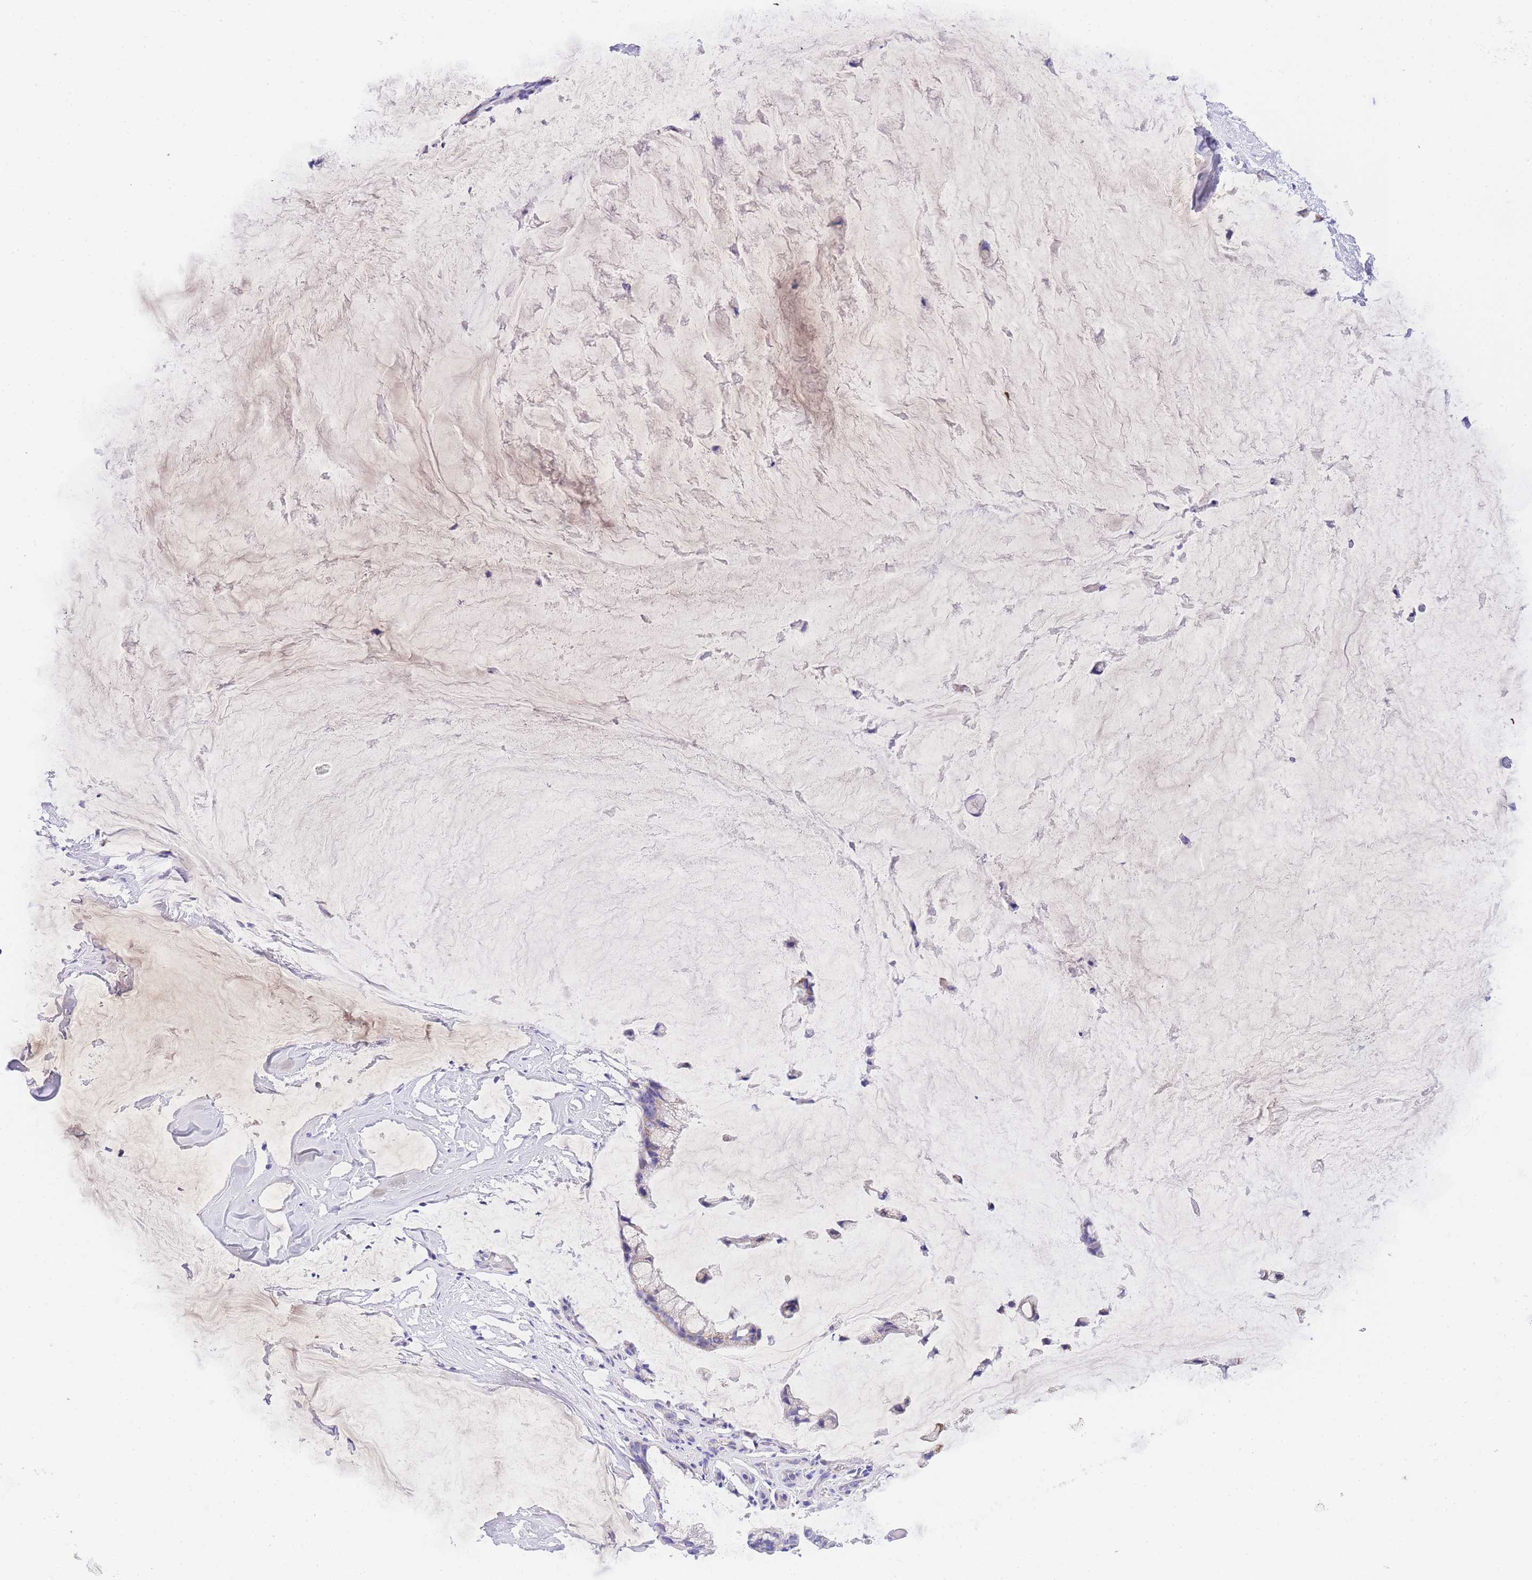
{"staining": {"intensity": "negative", "quantity": "none", "location": "none"}, "tissue": "ovarian cancer", "cell_type": "Tumor cells", "image_type": "cancer", "snomed": [{"axis": "morphology", "description": "Cystadenocarcinoma, mucinous, NOS"}, {"axis": "topography", "description": "Ovary"}], "caption": "The immunohistochemistry (IHC) photomicrograph has no significant staining in tumor cells of mucinous cystadenocarcinoma (ovarian) tissue.", "gene": "NKD2", "patient": {"sex": "female", "age": 39}}